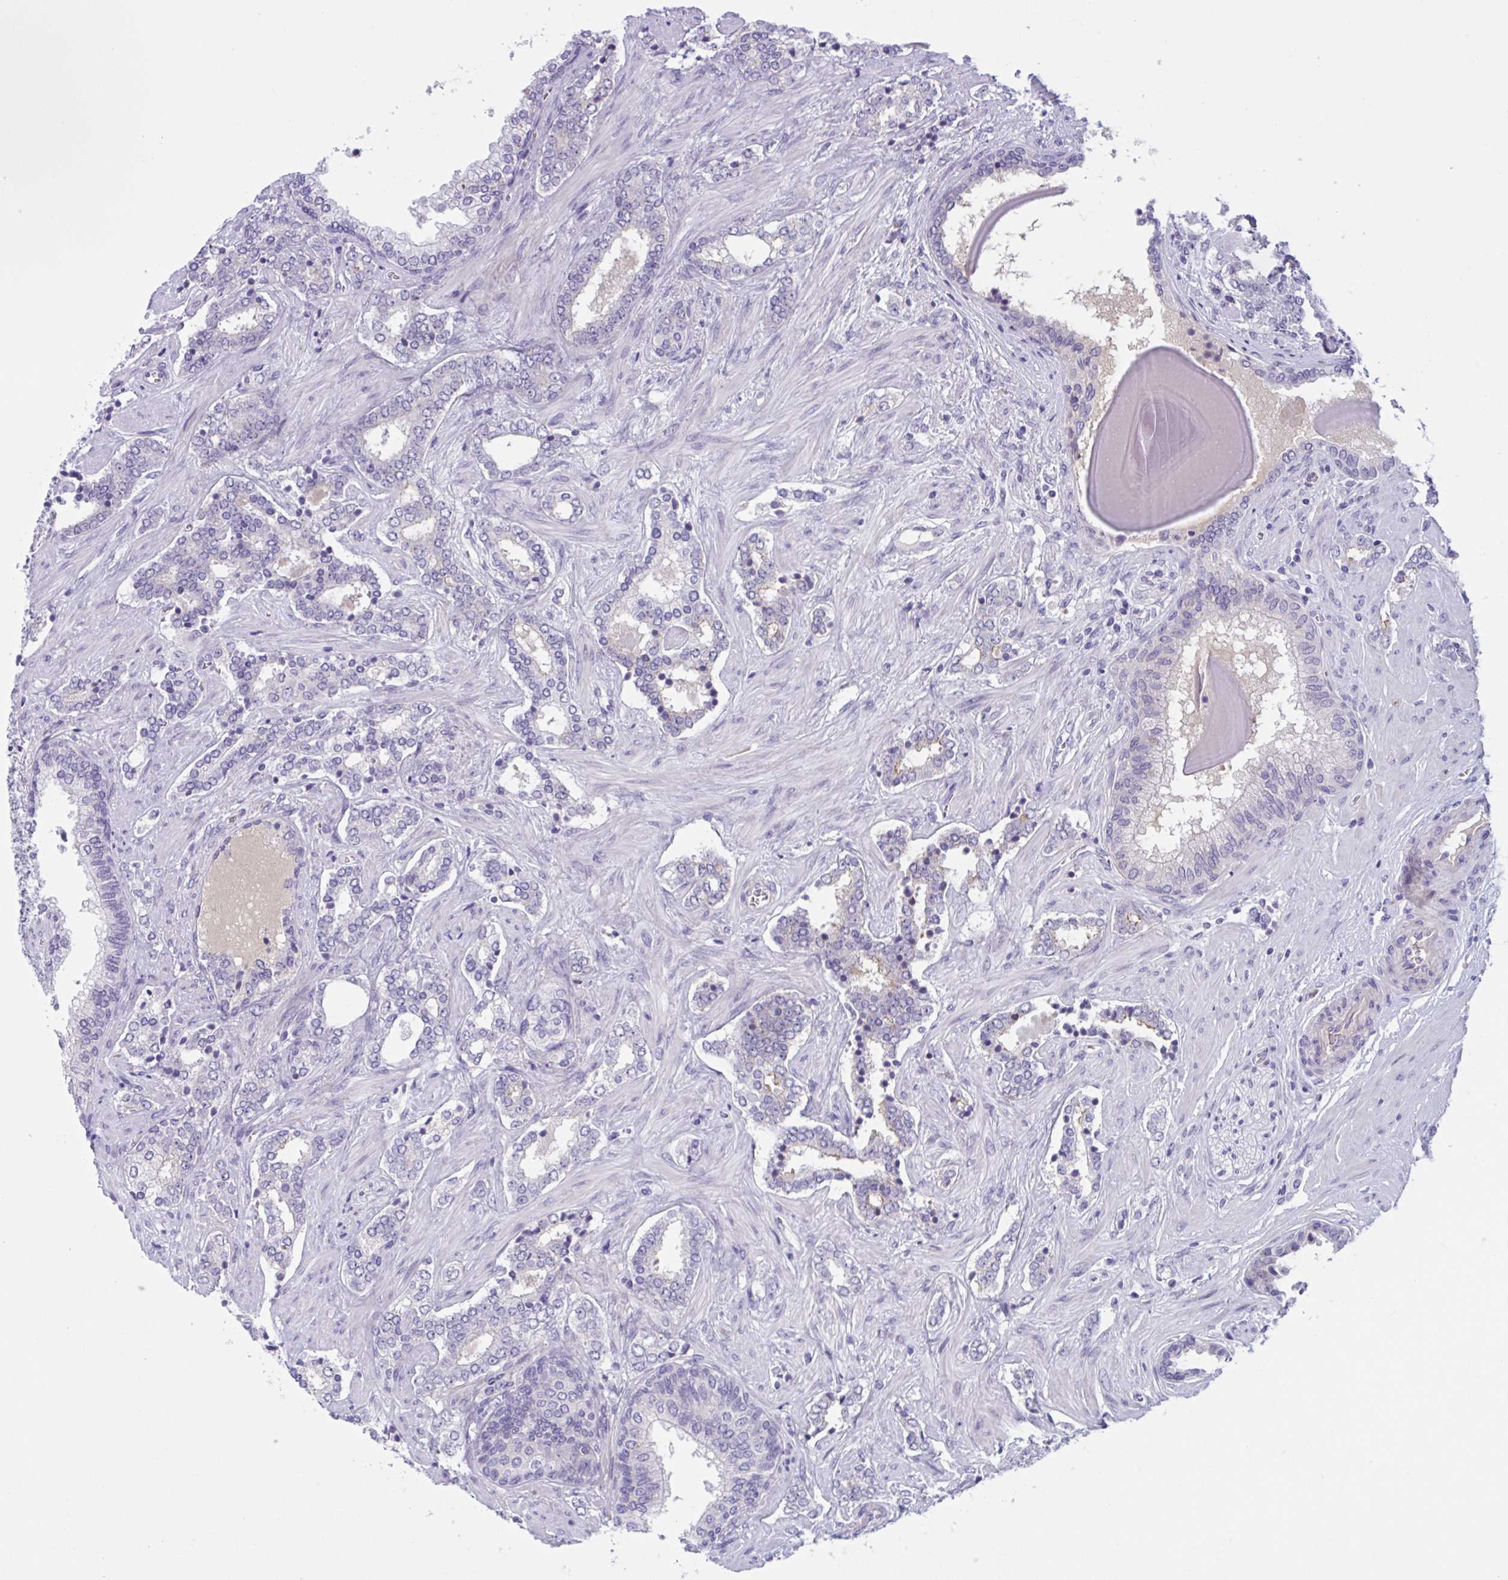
{"staining": {"intensity": "negative", "quantity": "none", "location": "none"}, "tissue": "prostate cancer", "cell_type": "Tumor cells", "image_type": "cancer", "snomed": [{"axis": "morphology", "description": "Adenocarcinoma, High grade"}, {"axis": "topography", "description": "Prostate"}], "caption": "Tumor cells are negative for brown protein staining in prostate high-grade adenocarcinoma.", "gene": "WNT9B", "patient": {"sex": "male", "age": 60}}